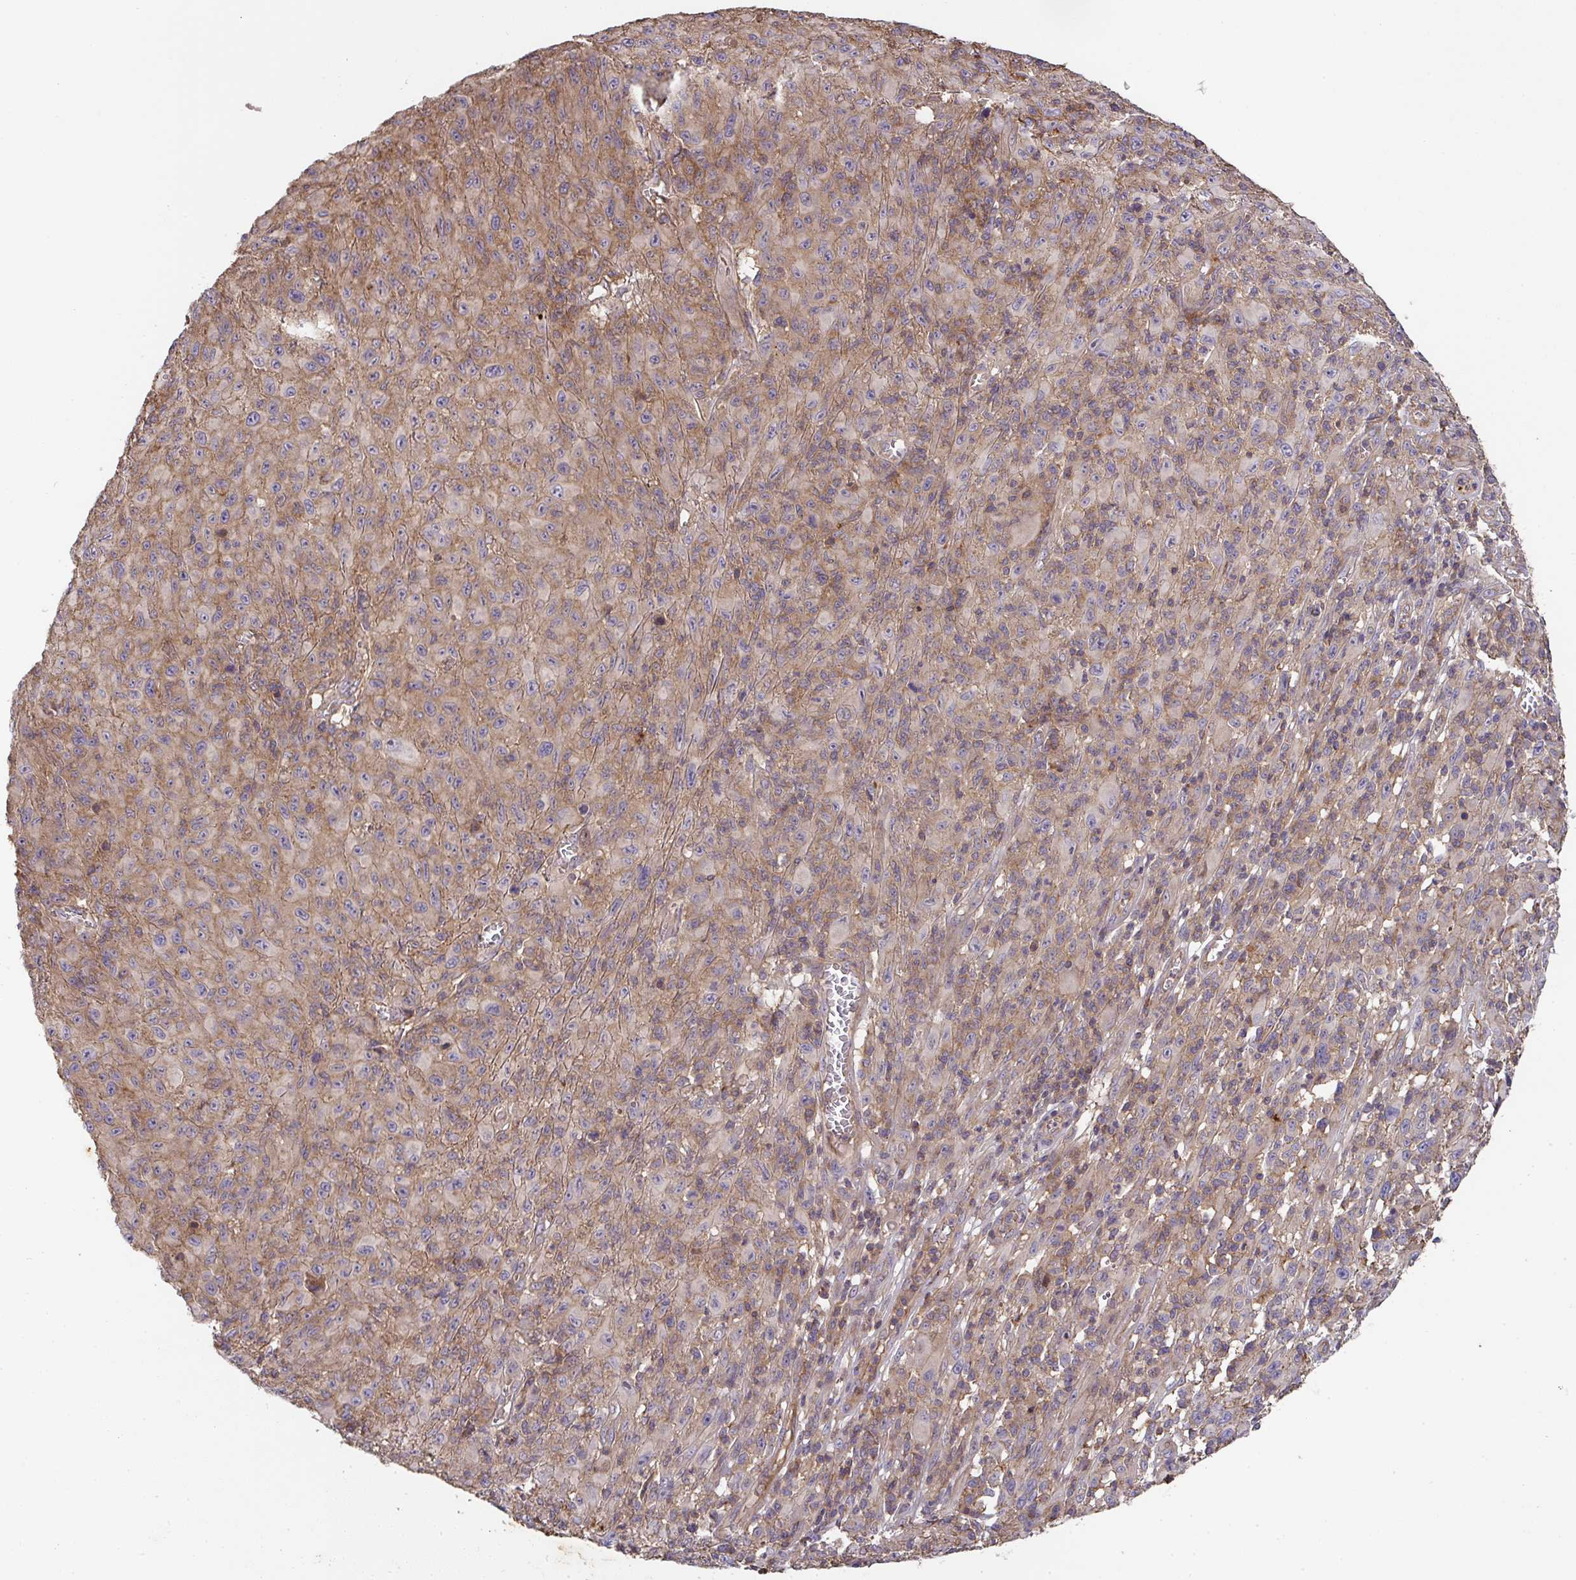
{"staining": {"intensity": "moderate", "quantity": ">75%", "location": "cytoplasmic/membranous"}, "tissue": "melanoma", "cell_type": "Tumor cells", "image_type": "cancer", "snomed": [{"axis": "morphology", "description": "Malignant melanoma, NOS"}, {"axis": "topography", "description": "Skin"}], "caption": "Protein staining shows moderate cytoplasmic/membranous expression in approximately >75% of tumor cells in malignant melanoma.", "gene": "TNMD", "patient": {"sex": "male", "age": 46}}